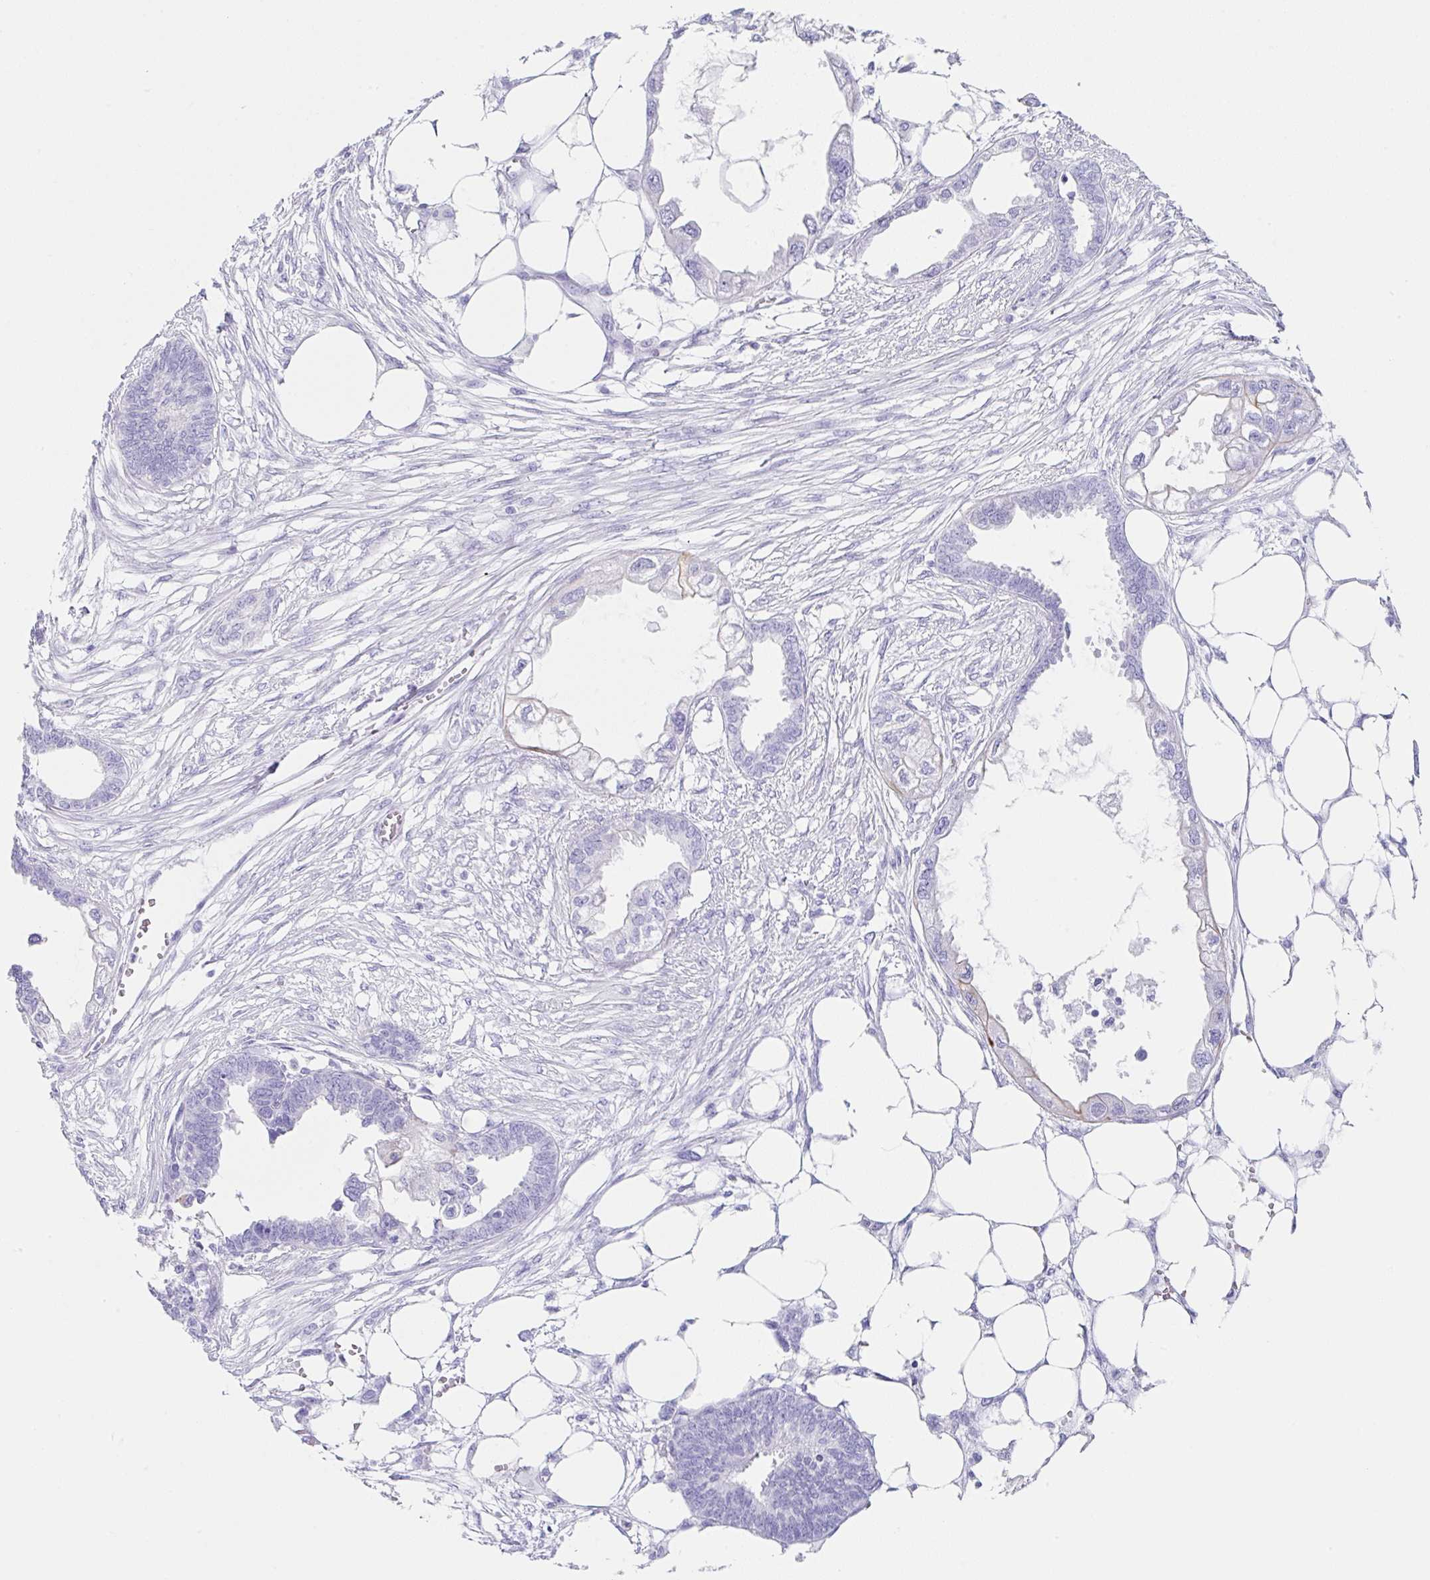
{"staining": {"intensity": "moderate", "quantity": "<25%", "location": "cytoplasmic/membranous"}, "tissue": "endometrial cancer", "cell_type": "Tumor cells", "image_type": "cancer", "snomed": [{"axis": "morphology", "description": "Adenocarcinoma, NOS"}, {"axis": "morphology", "description": "Adenocarcinoma, metastatic, NOS"}, {"axis": "topography", "description": "Adipose tissue"}, {"axis": "topography", "description": "Endometrium"}], "caption": "Protein expression analysis of human endometrial cancer reveals moderate cytoplasmic/membranous expression in approximately <25% of tumor cells.", "gene": "CLDND2", "patient": {"sex": "female", "age": 67}}